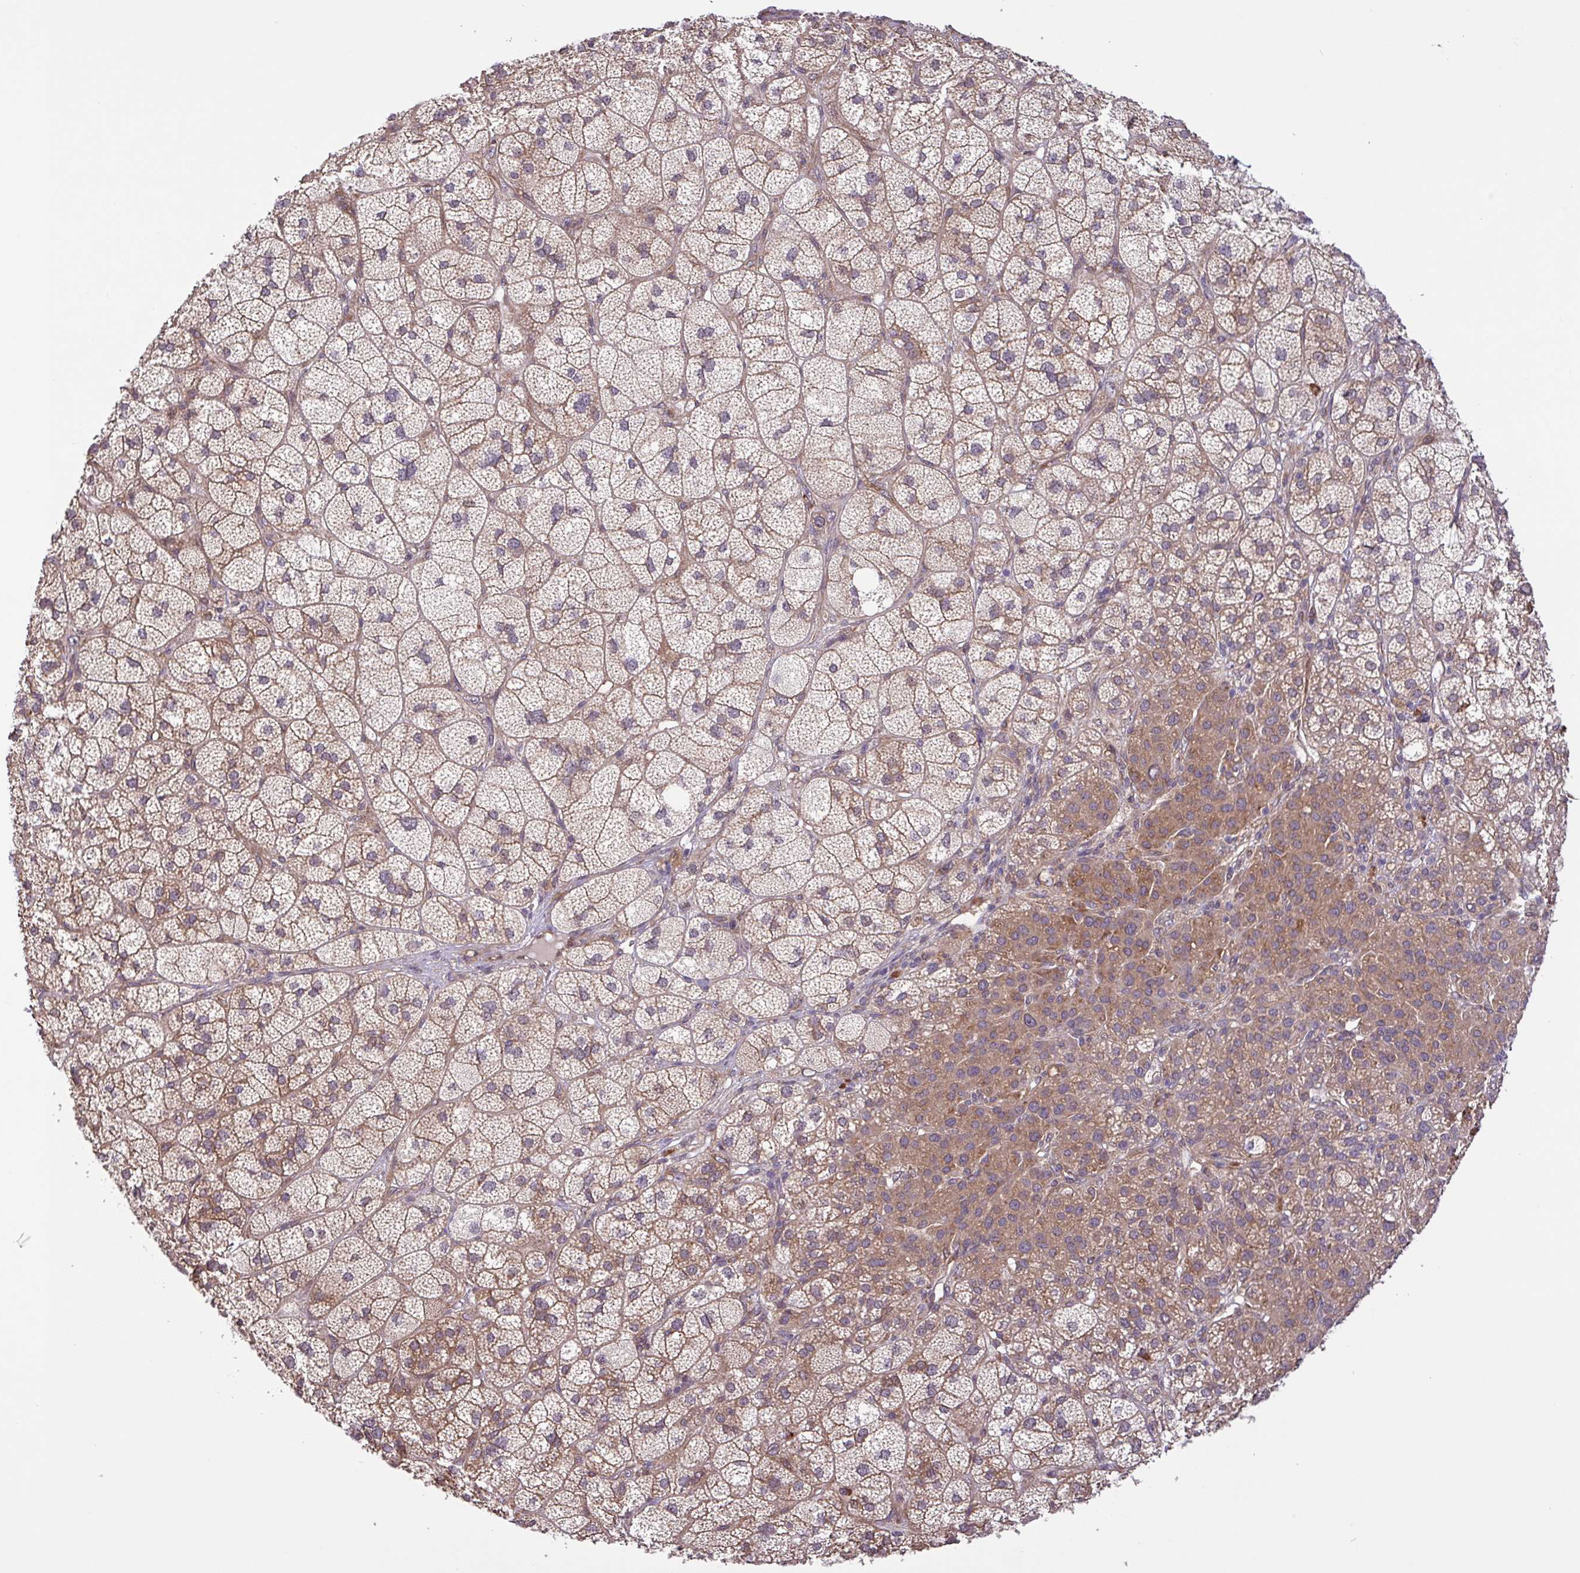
{"staining": {"intensity": "moderate", "quantity": ">75%", "location": "cytoplasmic/membranous"}, "tissue": "adrenal gland", "cell_type": "Glandular cells", "image_type": "normal", "snomed": [{"axis": "morphology", "description": "Normal tissue, NOS"}, {"axis": "topography", "description": "Adrenal gland"}], "caption": "About >75% of glandular cells in benign adrenal gland reveal moderate cytoplasmic/membranous protein staining as visualized by brown immunohistochemical staining.", "gene": "INTS10", "patient": {"sex": "female", "age": 60}}